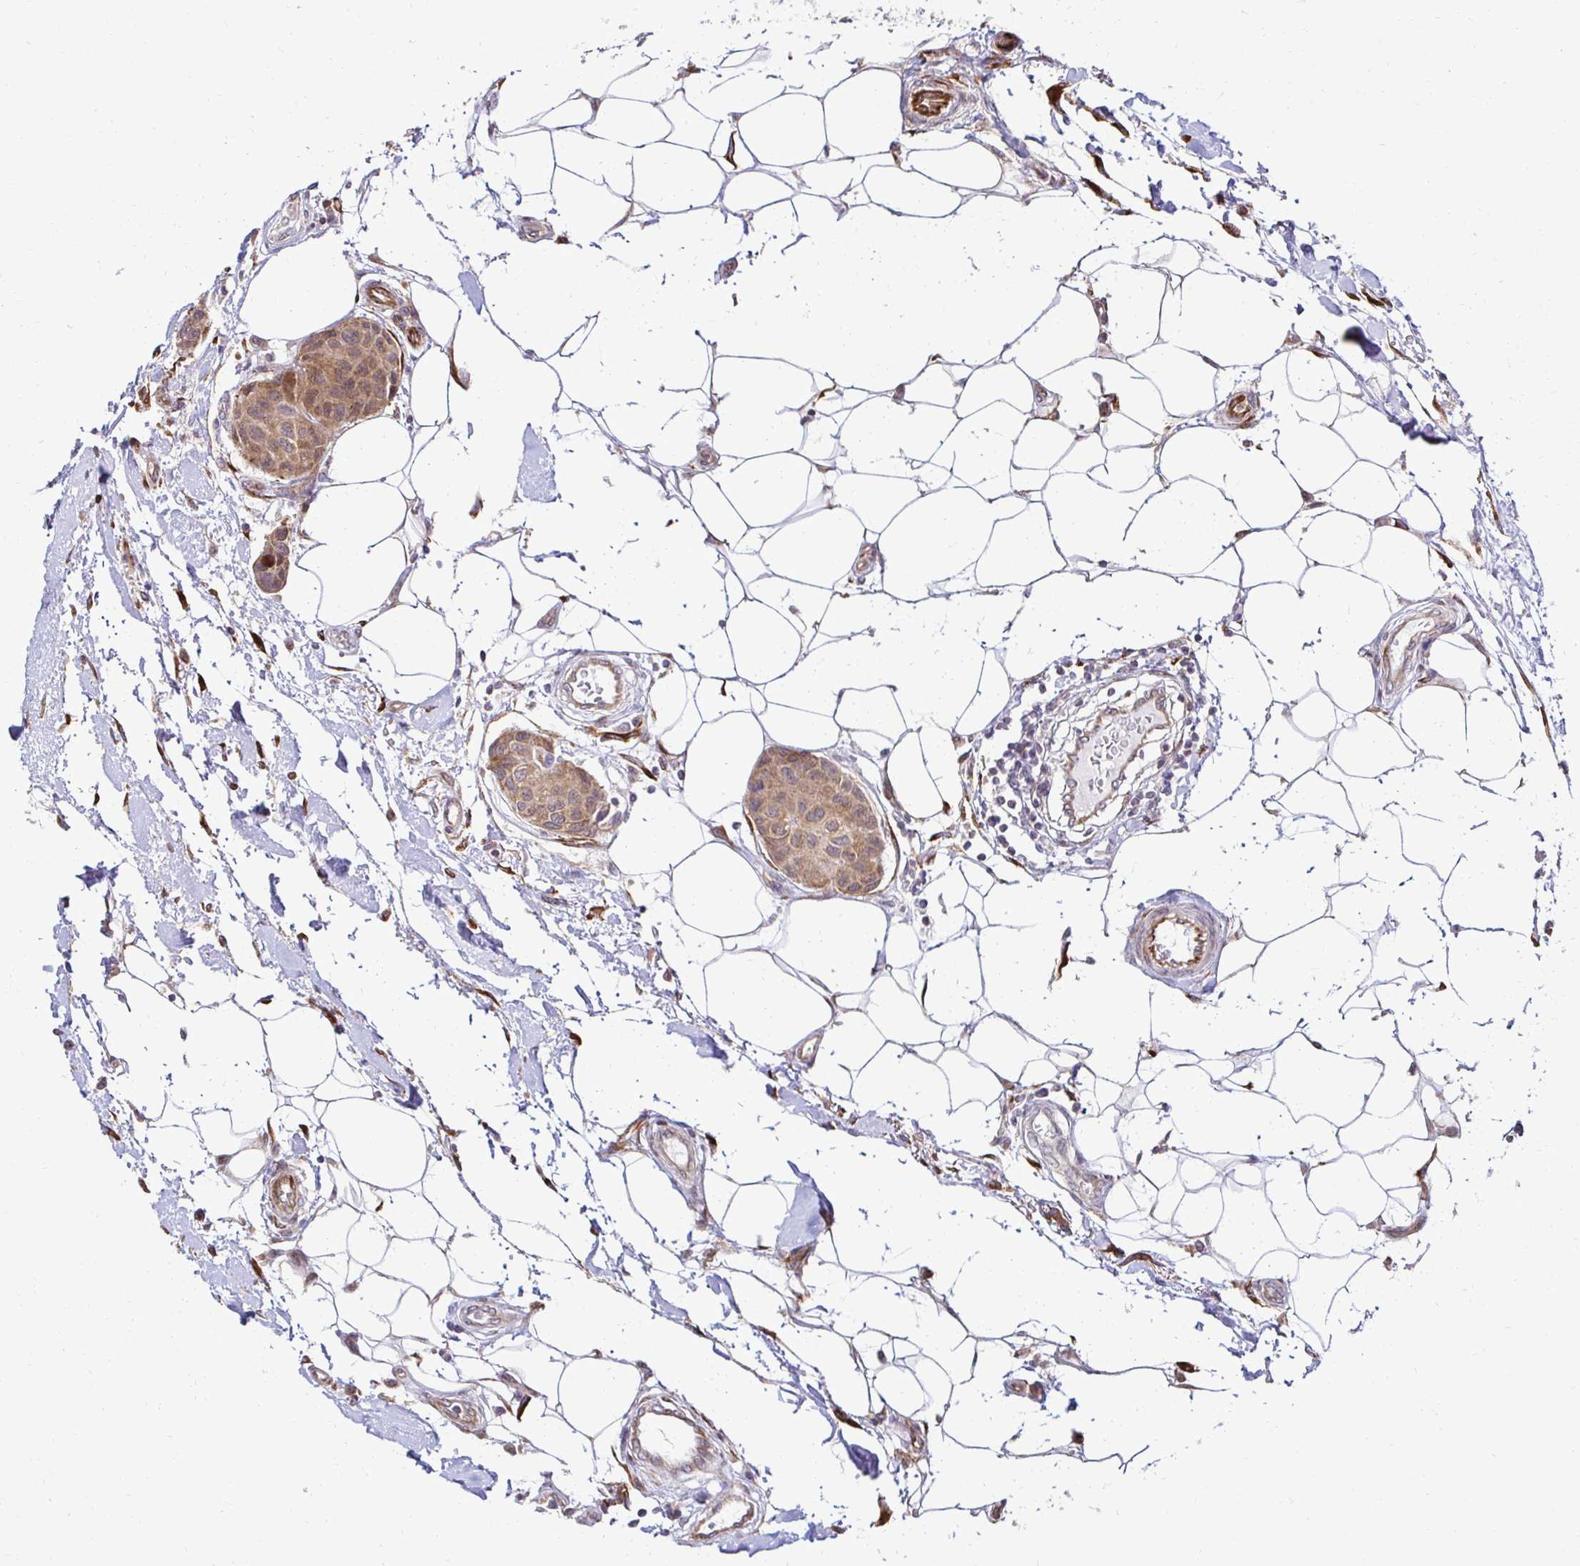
{"staining": {"intensity": "weak", "quantity": ">75%", "location": "cytoplasmic/membranous"}, "tissue": "breast cancer", "cell_type": "Tumor cells", "image_type": "cancer", "snomed": [{"axis": "morphology", "description": "Duct carcinoma"}, {"axis": "topography", "description": "Breast"}, {"axis": "topography", "description": "Lymph node"}], "caption": "High-power microscopy captured an immunohistochemistry (IHC) micrograph of breast infiltrating ductal carcinoma, revealing weak cytoplasmic/membranous staining in about >75% of tumor cells.", "gene": "HPS1", "patient": {"sex": "female", "age": 80}}